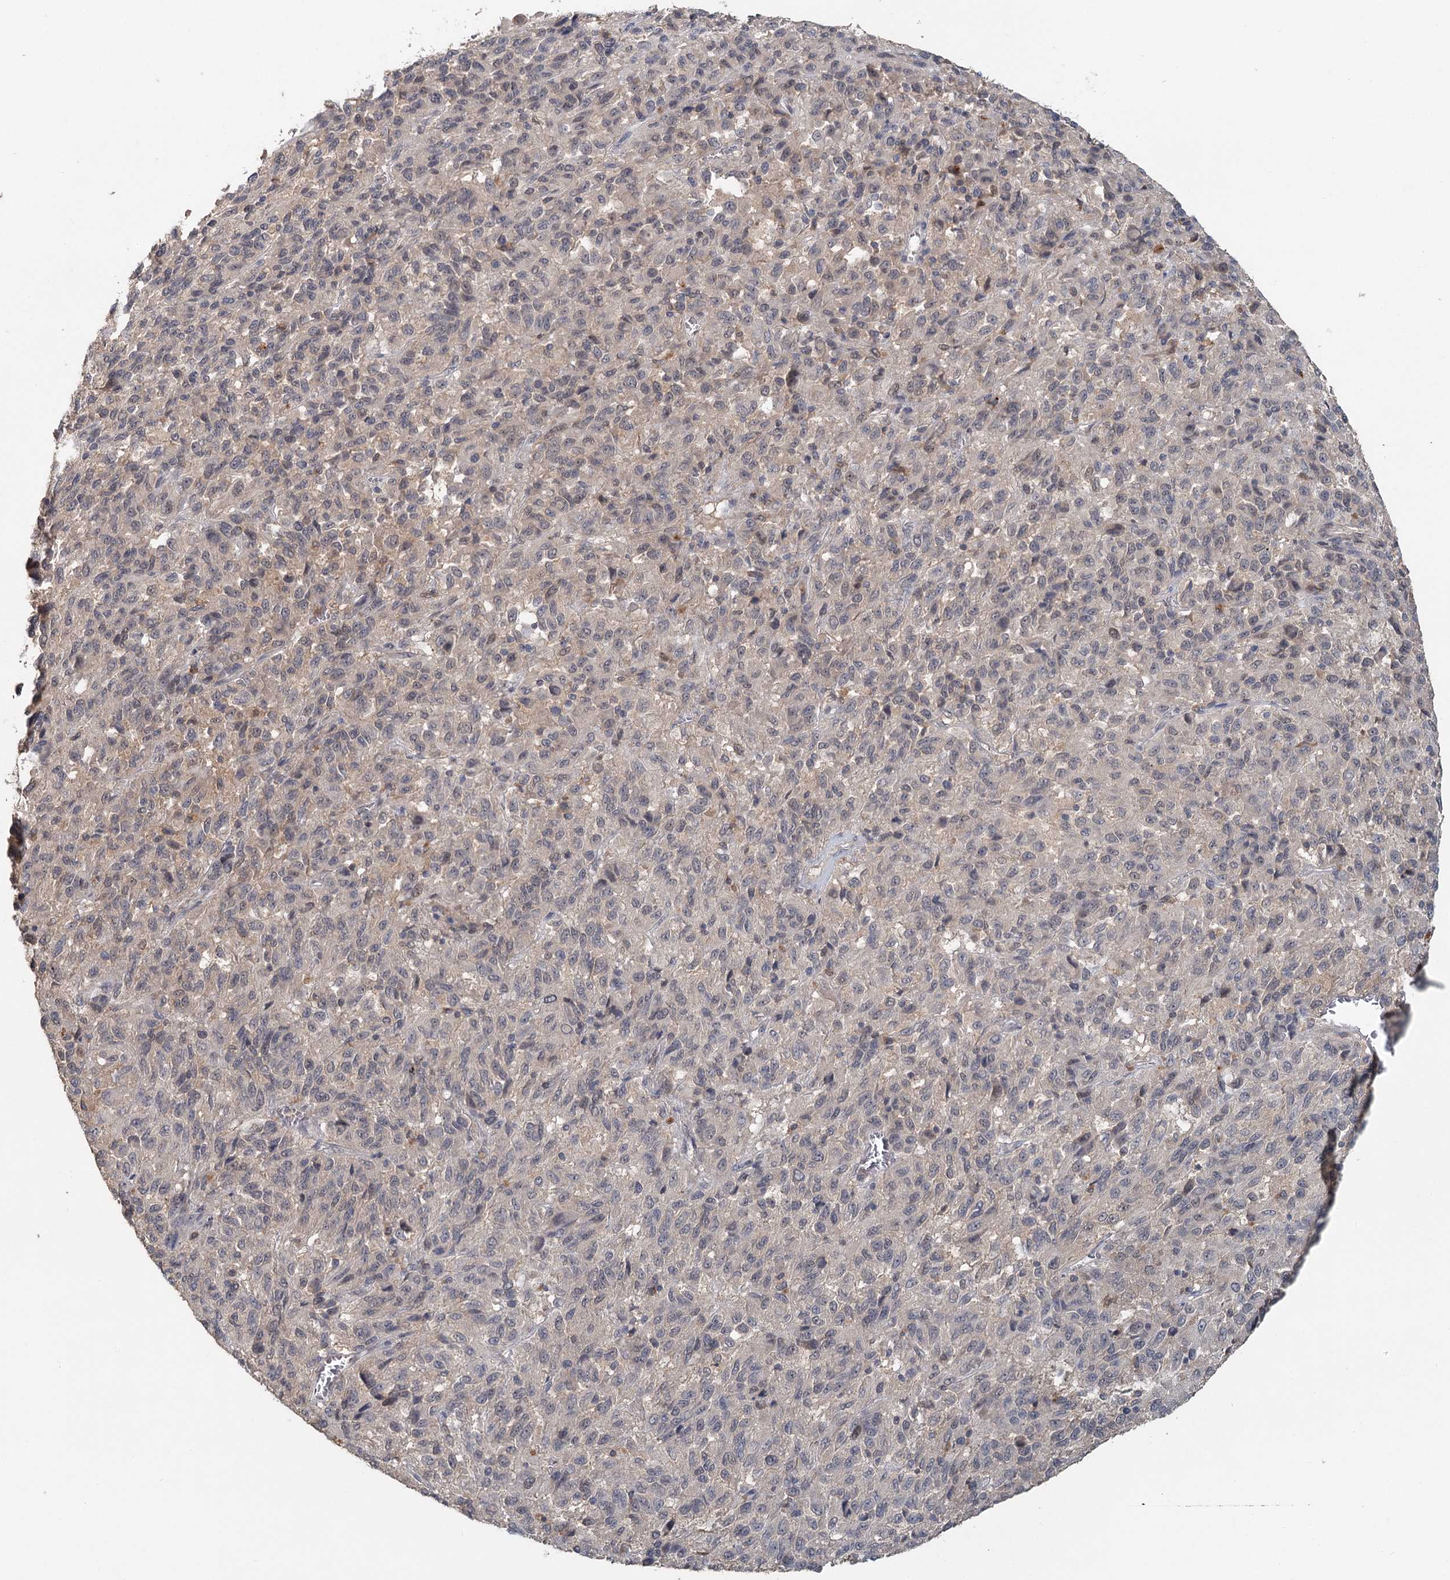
{"staining": {"intensity": "negative", "quantity": "none", "location": "none"}, "tissue": "melanoma", "cell_type": "Tumor cells", "image_type": "cancer", "snomed": [{"axis": "morphology", "description": "Malignant melanoma, Metastatic site"}, {"axis": "topography", "description": "Lung"}], "caption": "This image is of malignant melanoma (metastatic site) stained with IHC to label a protein in brown with the nuclei are counter-stained blue. There is no expression in tumor cells.", "gene": "ADK", "patient": {"sex": "male", "age": 64}}